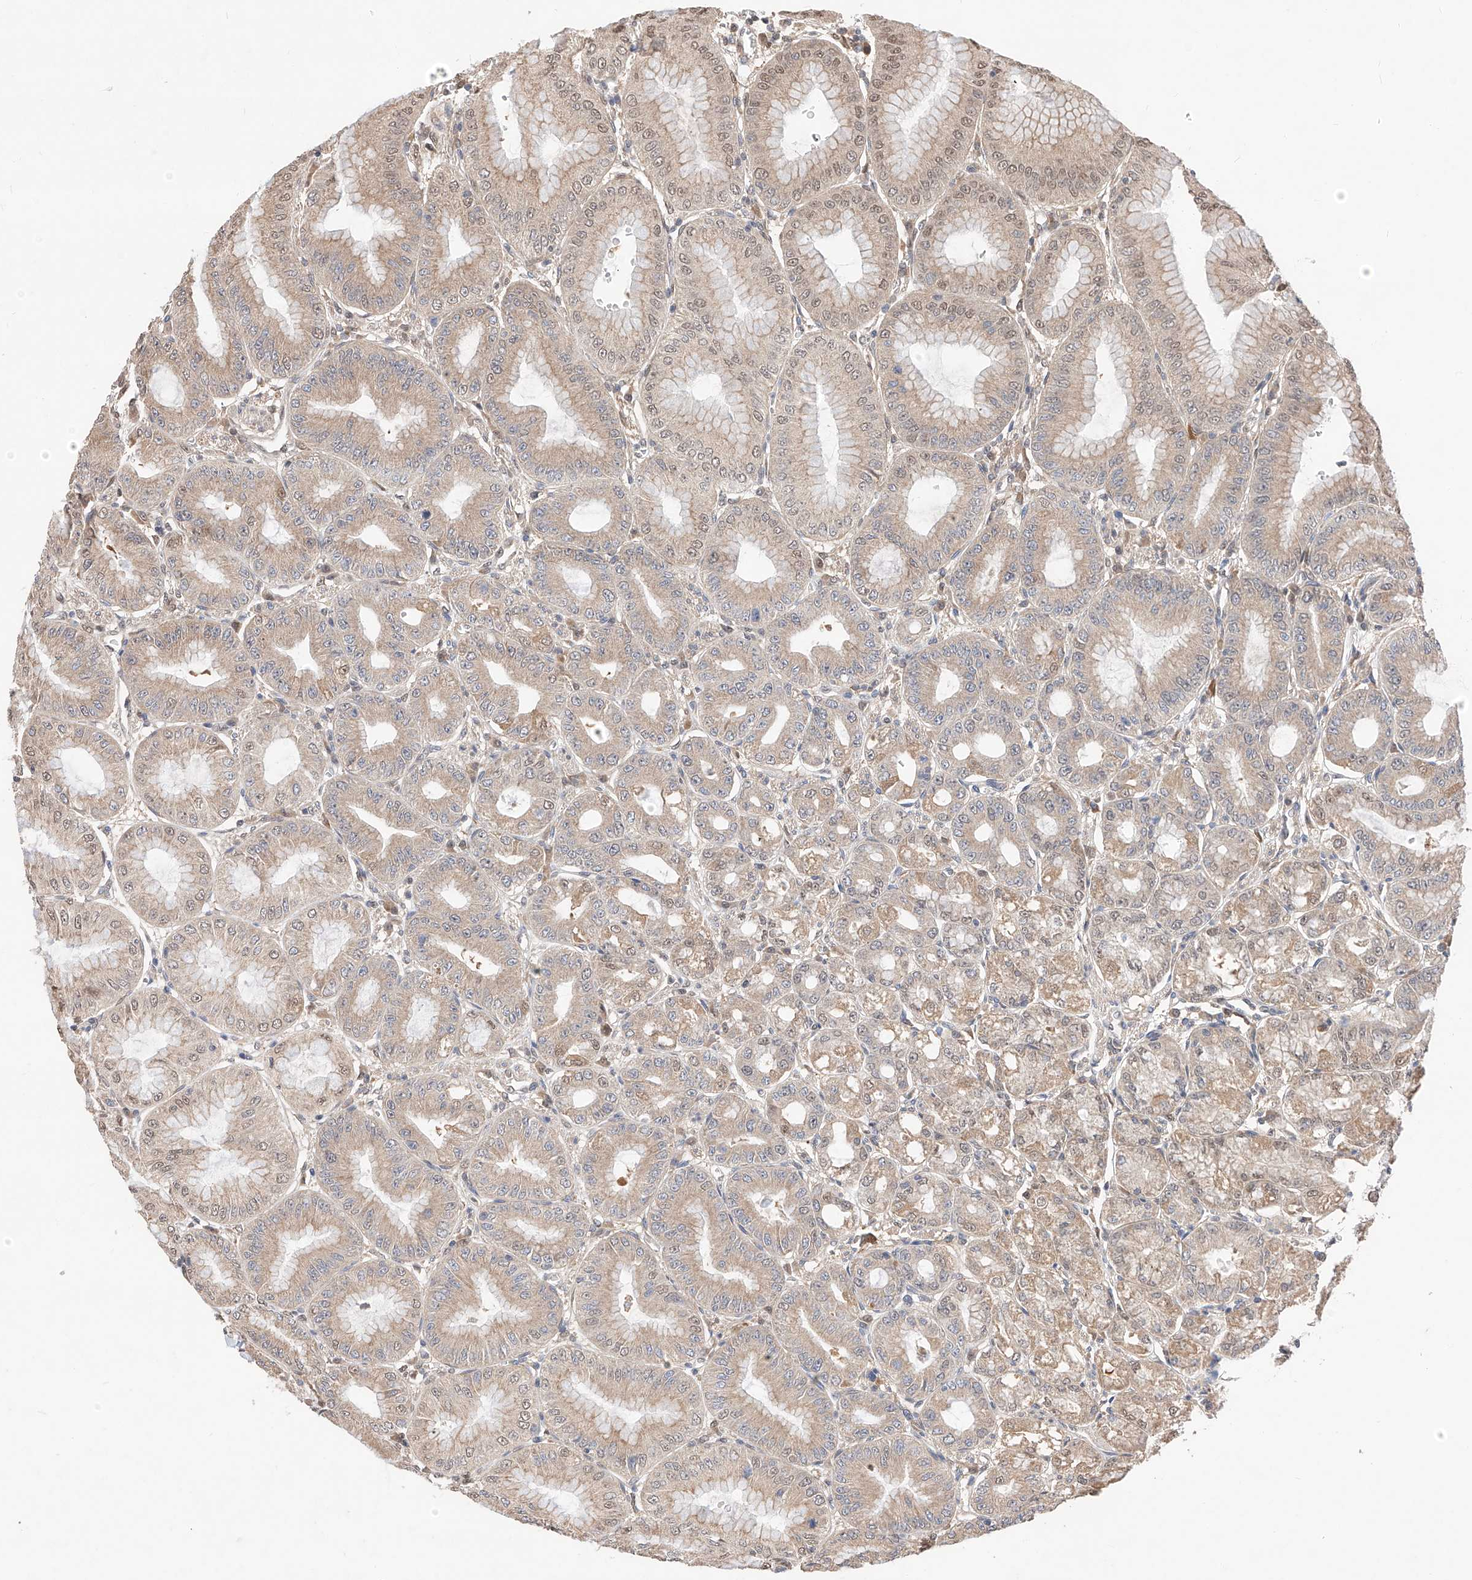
{"staining": {"intensity": "moderate", "quantity": ">75%", "location": "cytoplasmic/membranous,nuclear"}, "tissue": "stomach", "cell_type": "Glandular cells", "image_type": "normal", "snomed": [{"axis": "morphology", "description": "Normal tissue, NOS"}, {"axis": "topography", "description": "Stomach, lower"}], "caption": "Protein expression analysis of benign human stomach reveals moderate cytoplasmic/membranous,nuclear staining in approximately >75% of glandular cells.", "gene": "ZSCAN4", "patient": {"sex": "male", "age": 71}}